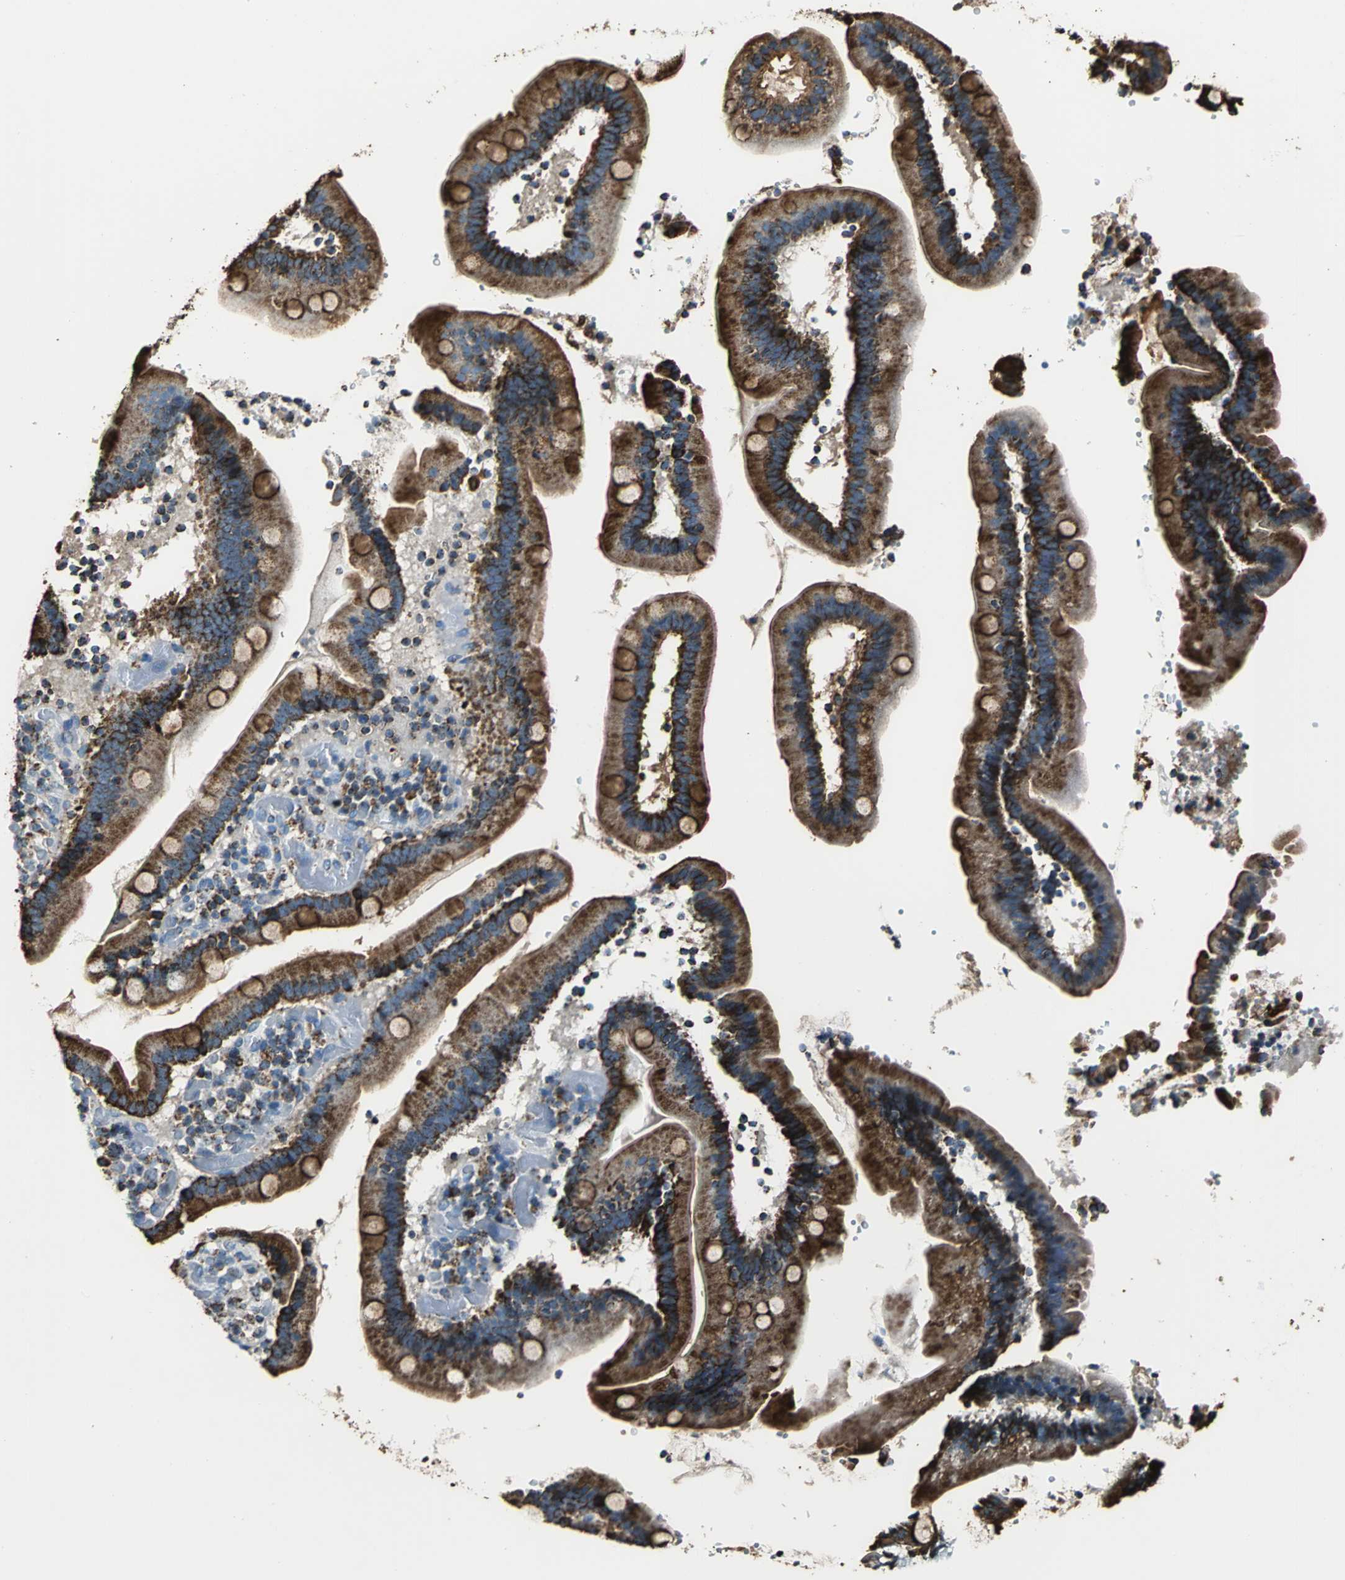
{"staining": {"intensity": "strong", "quantity": ">75%", "location": "cytoplasmic/membranous"}, "tissue": "duodenum", "cell_type": "Glandular cells", "image_type": "normal", "snomed": [{"axis": "morphology", "description": "Normal tissue, NOS"}, {"axis": "topography", "description": "Duodenum"}], "caption": "Duodenum stained with IHC exhibits strong cytoplasmic/membranous staining in about >75% of glandular cells.", "gene": "ECH1", "patient": {"sex": "male", "age": 66}}